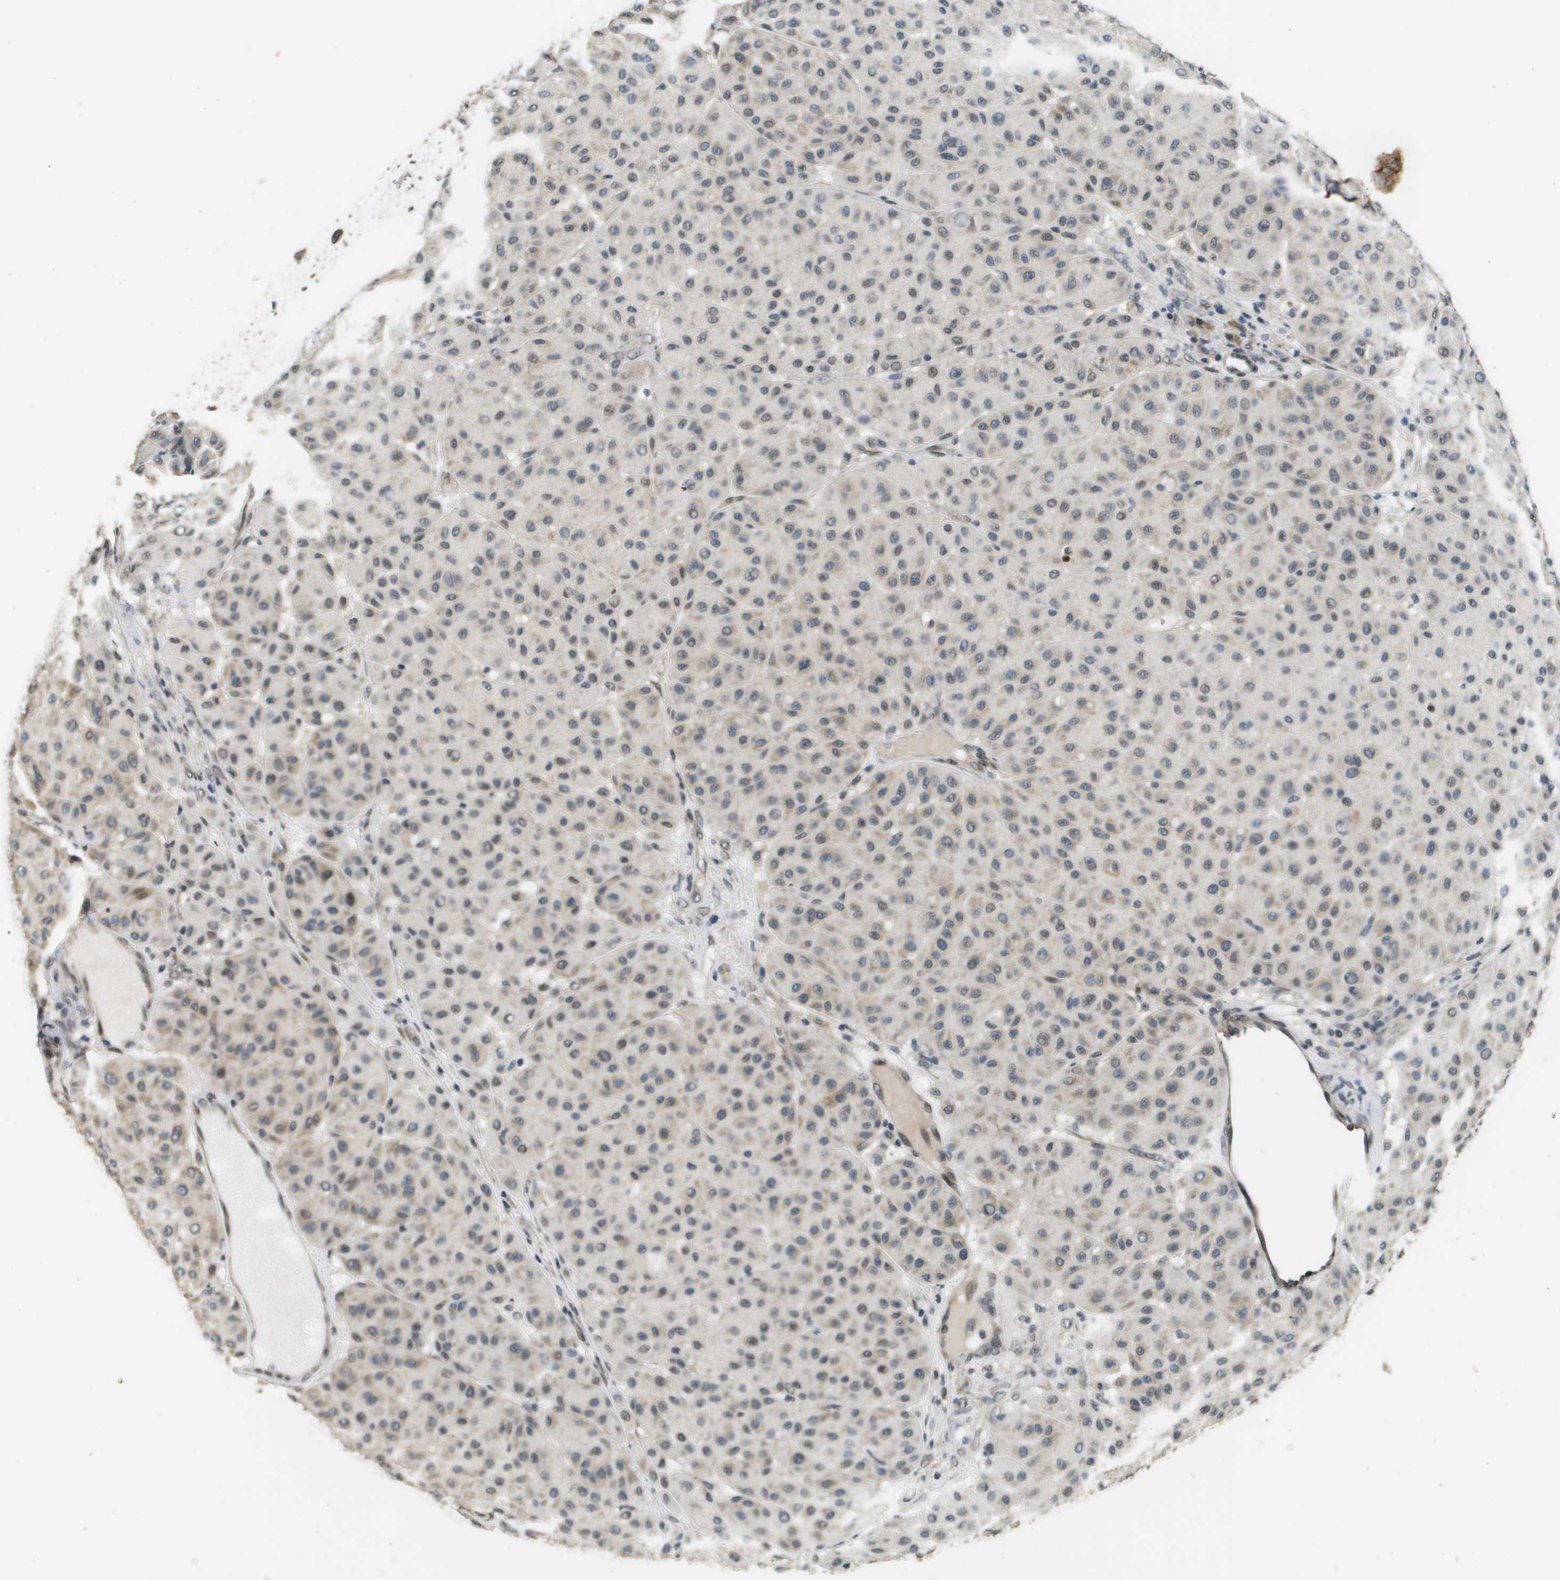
{"staining": {"intensity": "weak", "quantity": "<25%", "location": "cytoplasmic/membranous"}, "tissue": "melanoma", "cell_type": "Tumor cells", "image_type": "cancer", "snomed": [{"axis": "morphology", "description": "Normal tissue, NOS"}, {"axis": "morphology", "description": "Malignant melanoma, Metastatic site"}, {"axis": "topography", "description": "Skin"}], "caption": "Malignant melanoma (metastatic site) was stained to show a protein in brown. There is no significant expression in tumor cells. (Immunohistochemistry (ihc), brightfield microscopy, high magnification).", "gene": "FANCC", "patient": {"sex": "male", "age": 41}}